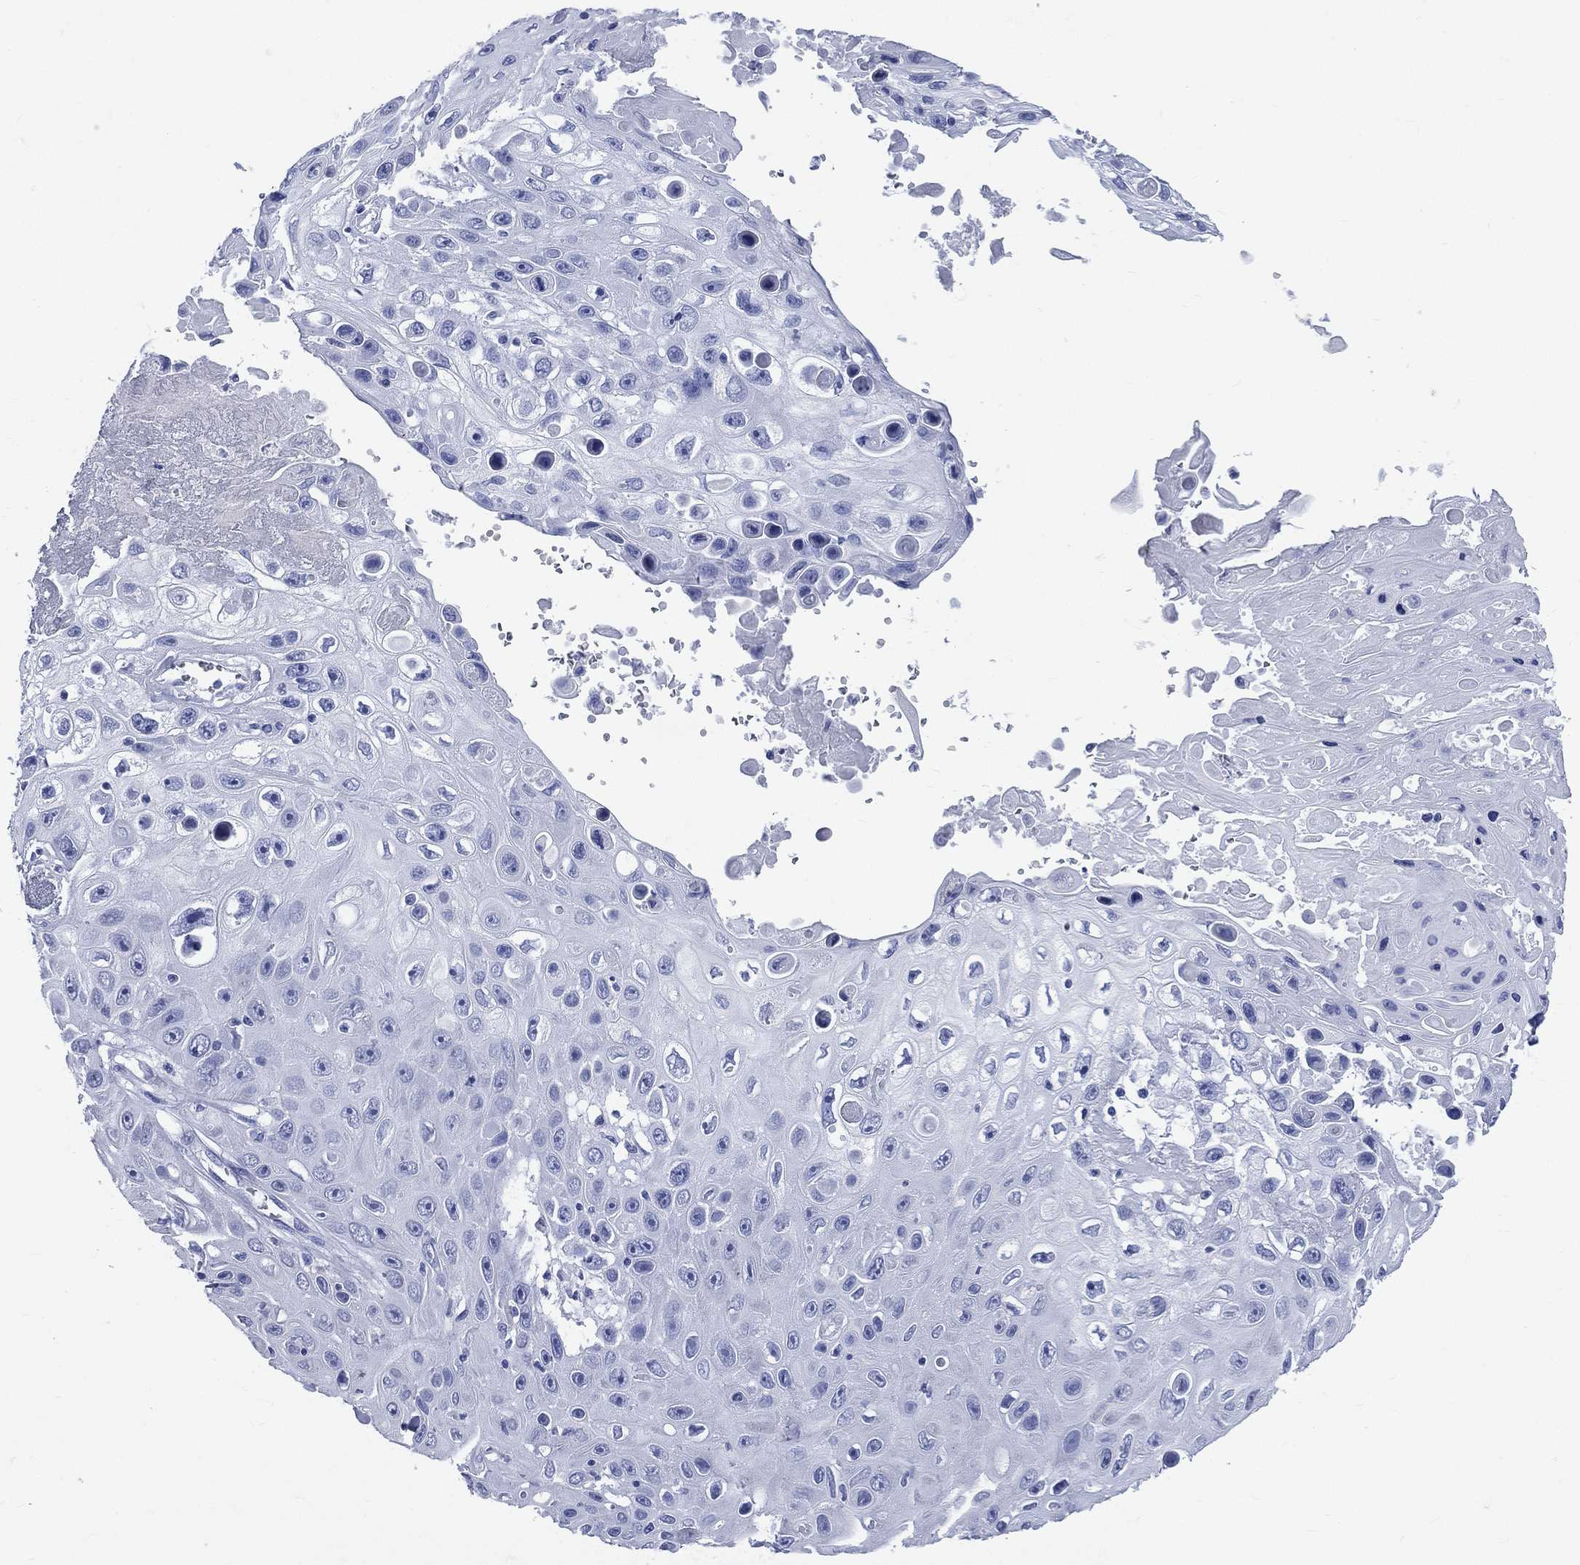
{"staining": {"intensity": "negative", "quantity": "none", "location": "none"}, "tissue": "skin cancer", "cell_type": "Tumor cells", "image_type": "cancer", "snomed": [{"axis": "morphology", "description": "Squamous cell carcinoma, NOS"}, {"axis": "topography", "description": "Skin"}], "caption": "DAB (3,3'-diaminobenzidine) immunohistochemical staining of human squamous cell carcinoma (skin) displays no significant staining in tumor cells.", "gene": "SYP", "patient": {"sex": "male", "age": 82}}